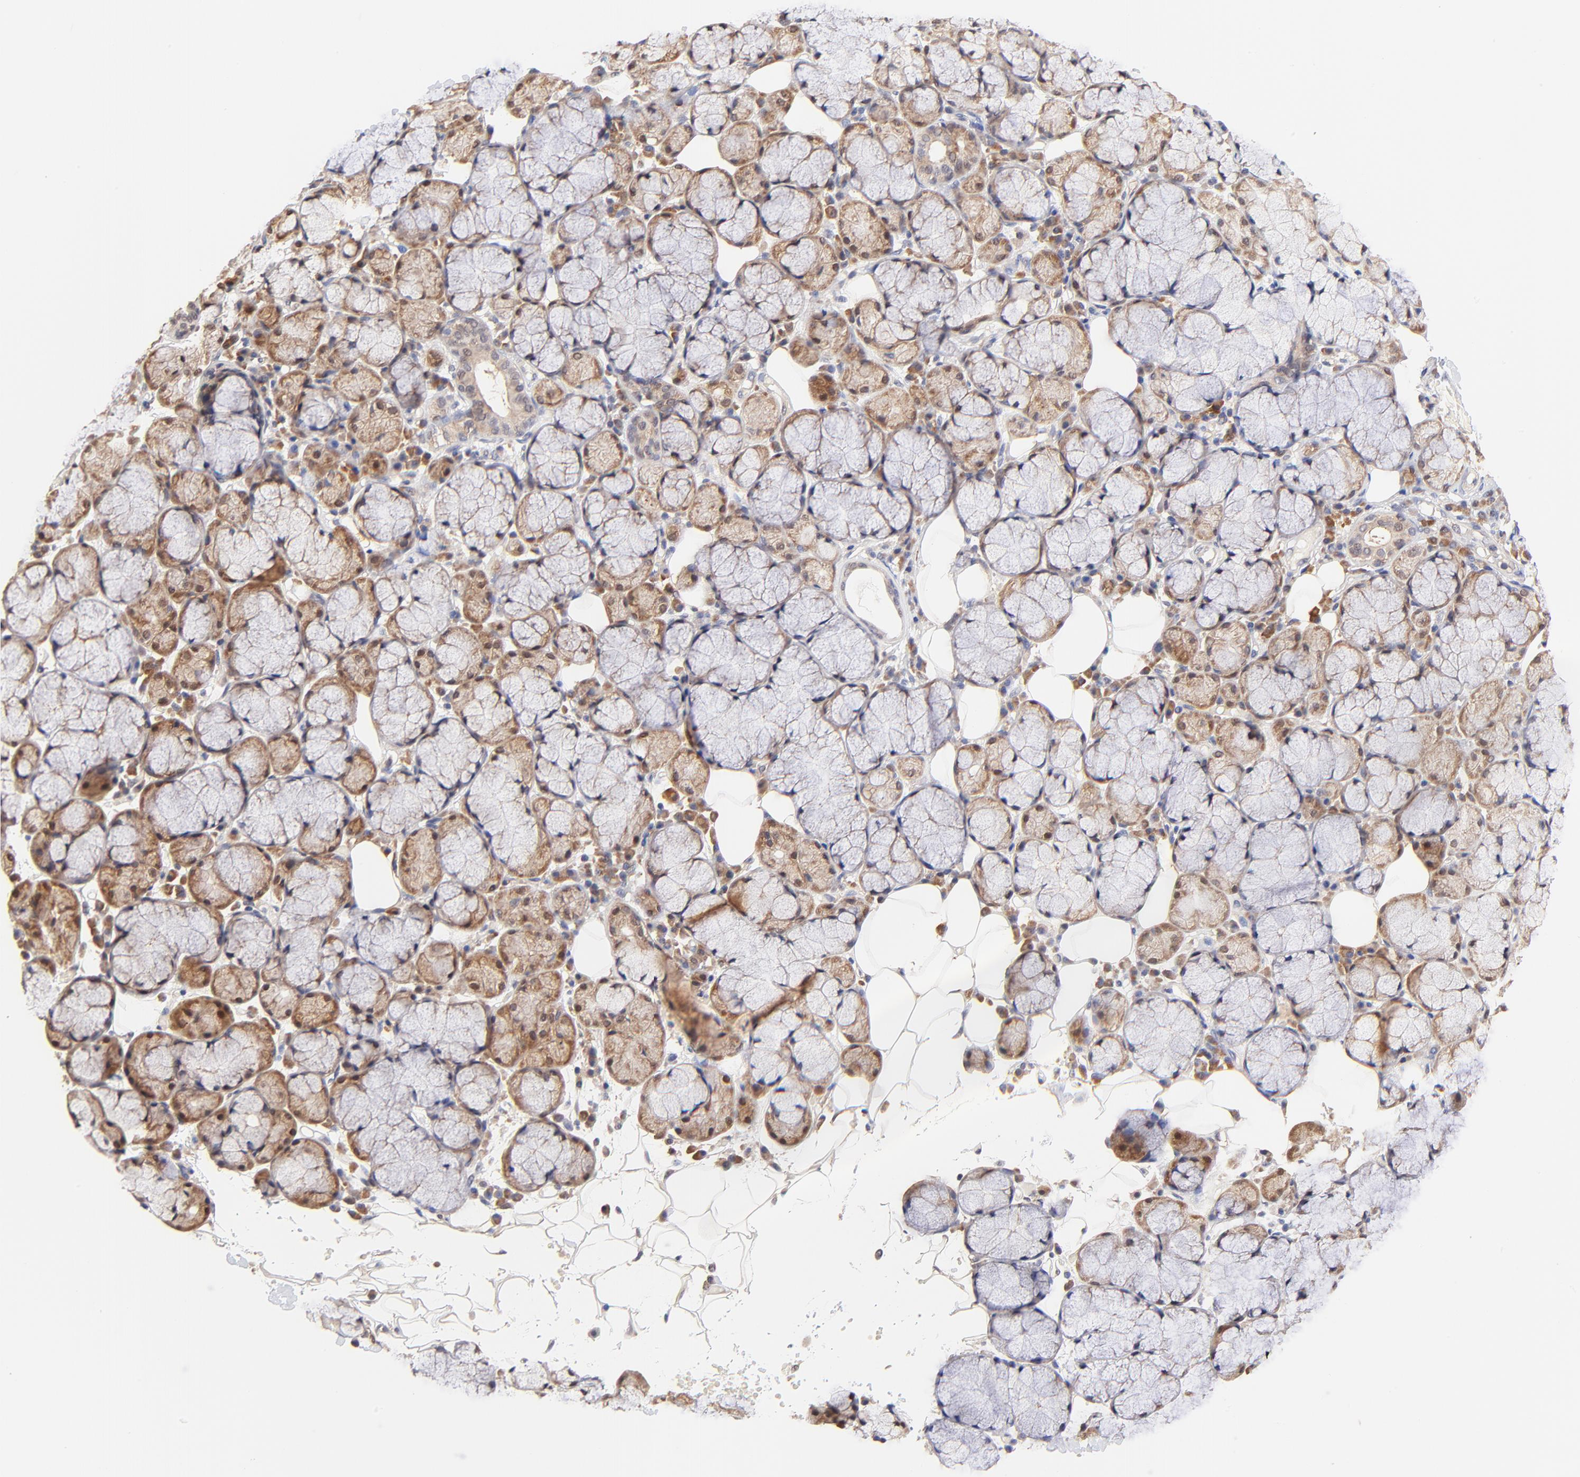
{"staining": {"intensity": "moderate", "quantity": ">75%", "location": "cytoplasmic/membranous,nuclear"}, "tissue": "salivary gland", "cell_type": "Glandular cells", "image_type": "normal", "snomed": [{"axis": "morphology", "description": "Normal tissue, NOS"}, {"axis": "topography", "description": "Skeletal muscle"}, {"axis": "topography", "description": "Oral tissue"}, {"axis": "topography", "description": "Salivary gland"}, {"axis": "topography", "description": "Peripheral nerve tissue"}], "caption": "This image shows normal salivary gland stained with immunohistochemistry (IHC) to label a protein in brown. The cytoplasmic/membranous,nuclear of glandular cells show moderate positivity for the protein. Nuclei are counter-stained blue.", "gene": "TXNL1", "patient": {"sex": "male", "age": 54}}